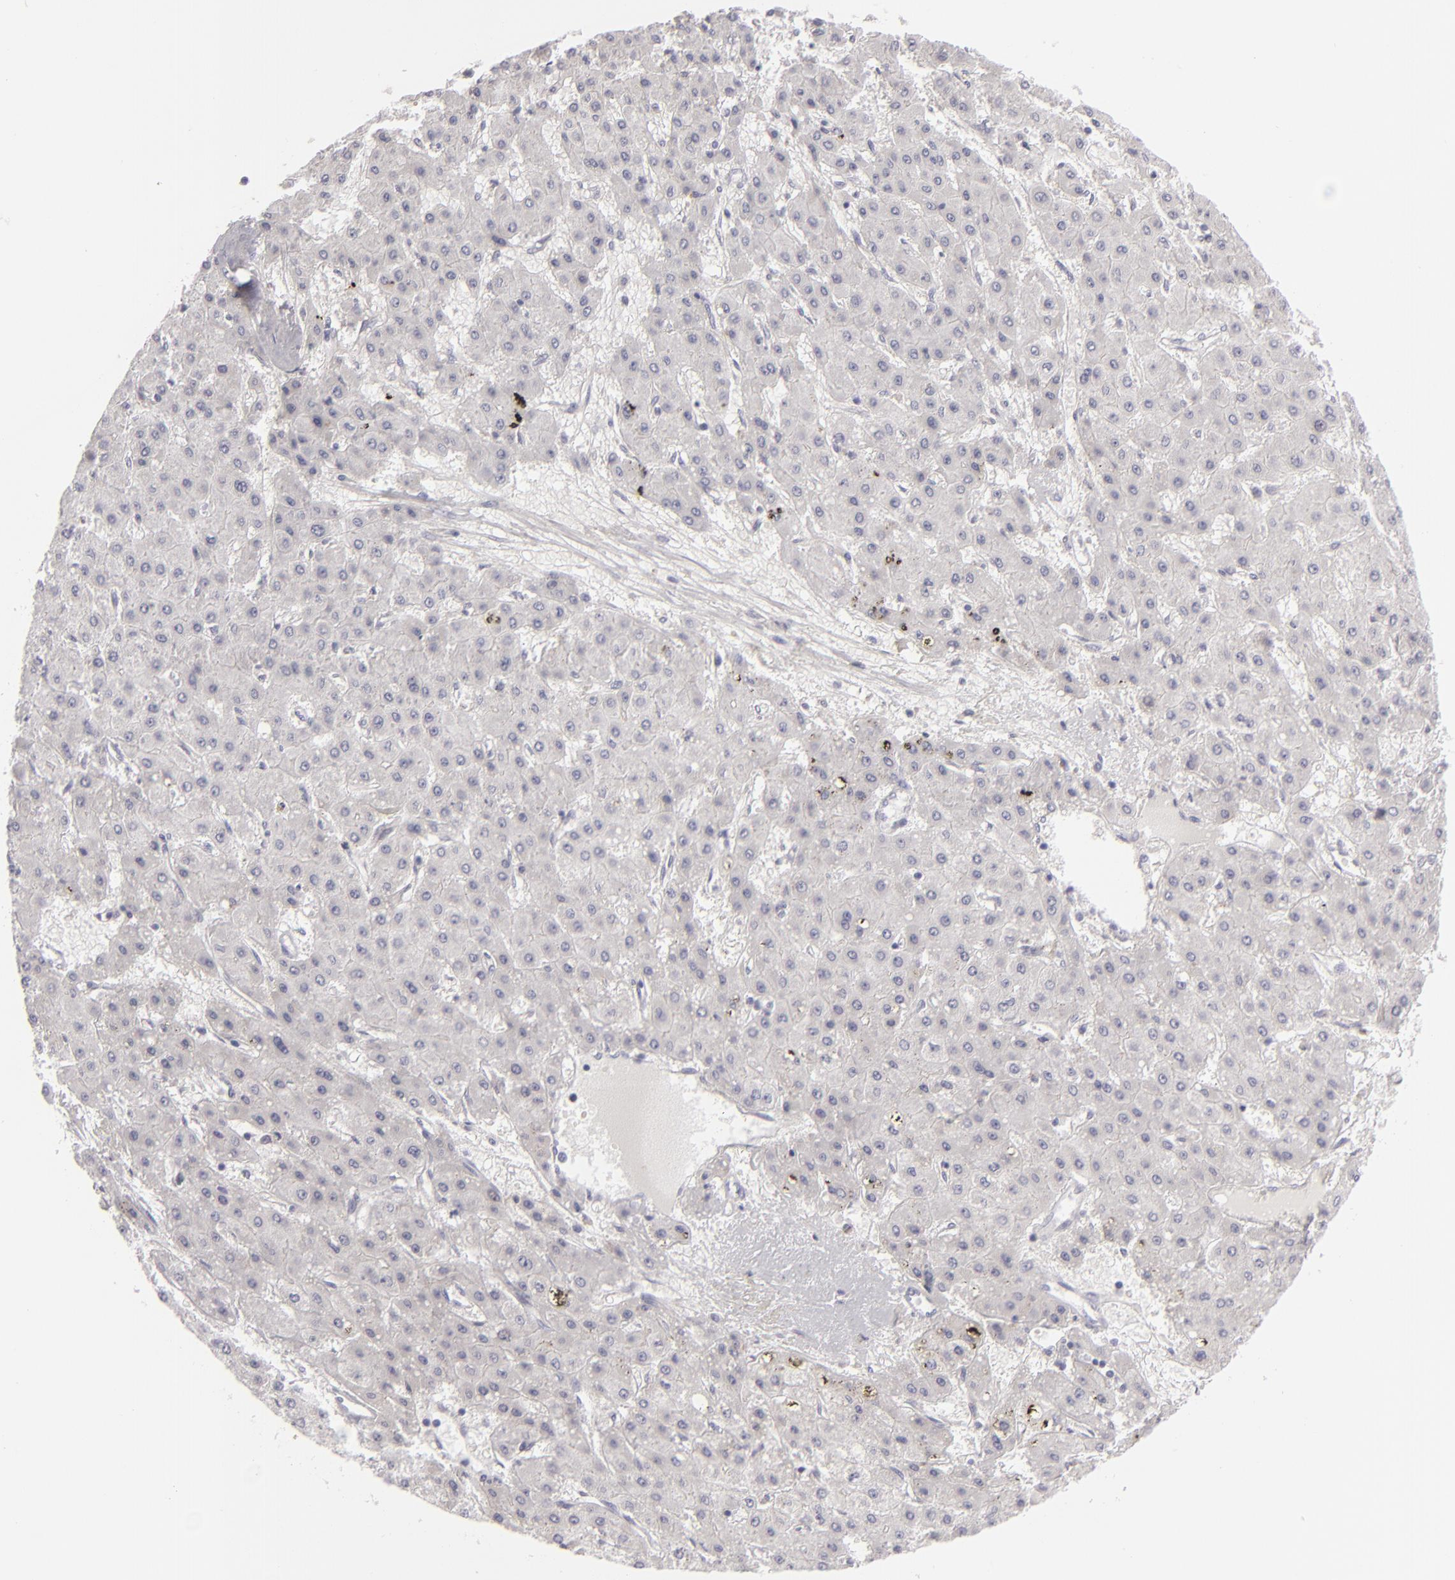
{"staining": {"intensity": "negative", "quantity": "none", "location": "none"}, "tissue": "liver cancer", "cell_type": "Tumor cells", "image_type": "cancer", "snomed": [{"axis": "morphology", "description": "Carcinoma, Hepatocellular, NOS"}, {"axis": "topography", "description": "Liver"}], "caption": "Hepatocellular carcinoma (liver) stained for a protein using immunohistochemistry (IHC) reveals no expression tumor cells.", "gene": "JUP", "patient": {"sex": "female", "age": 52}}